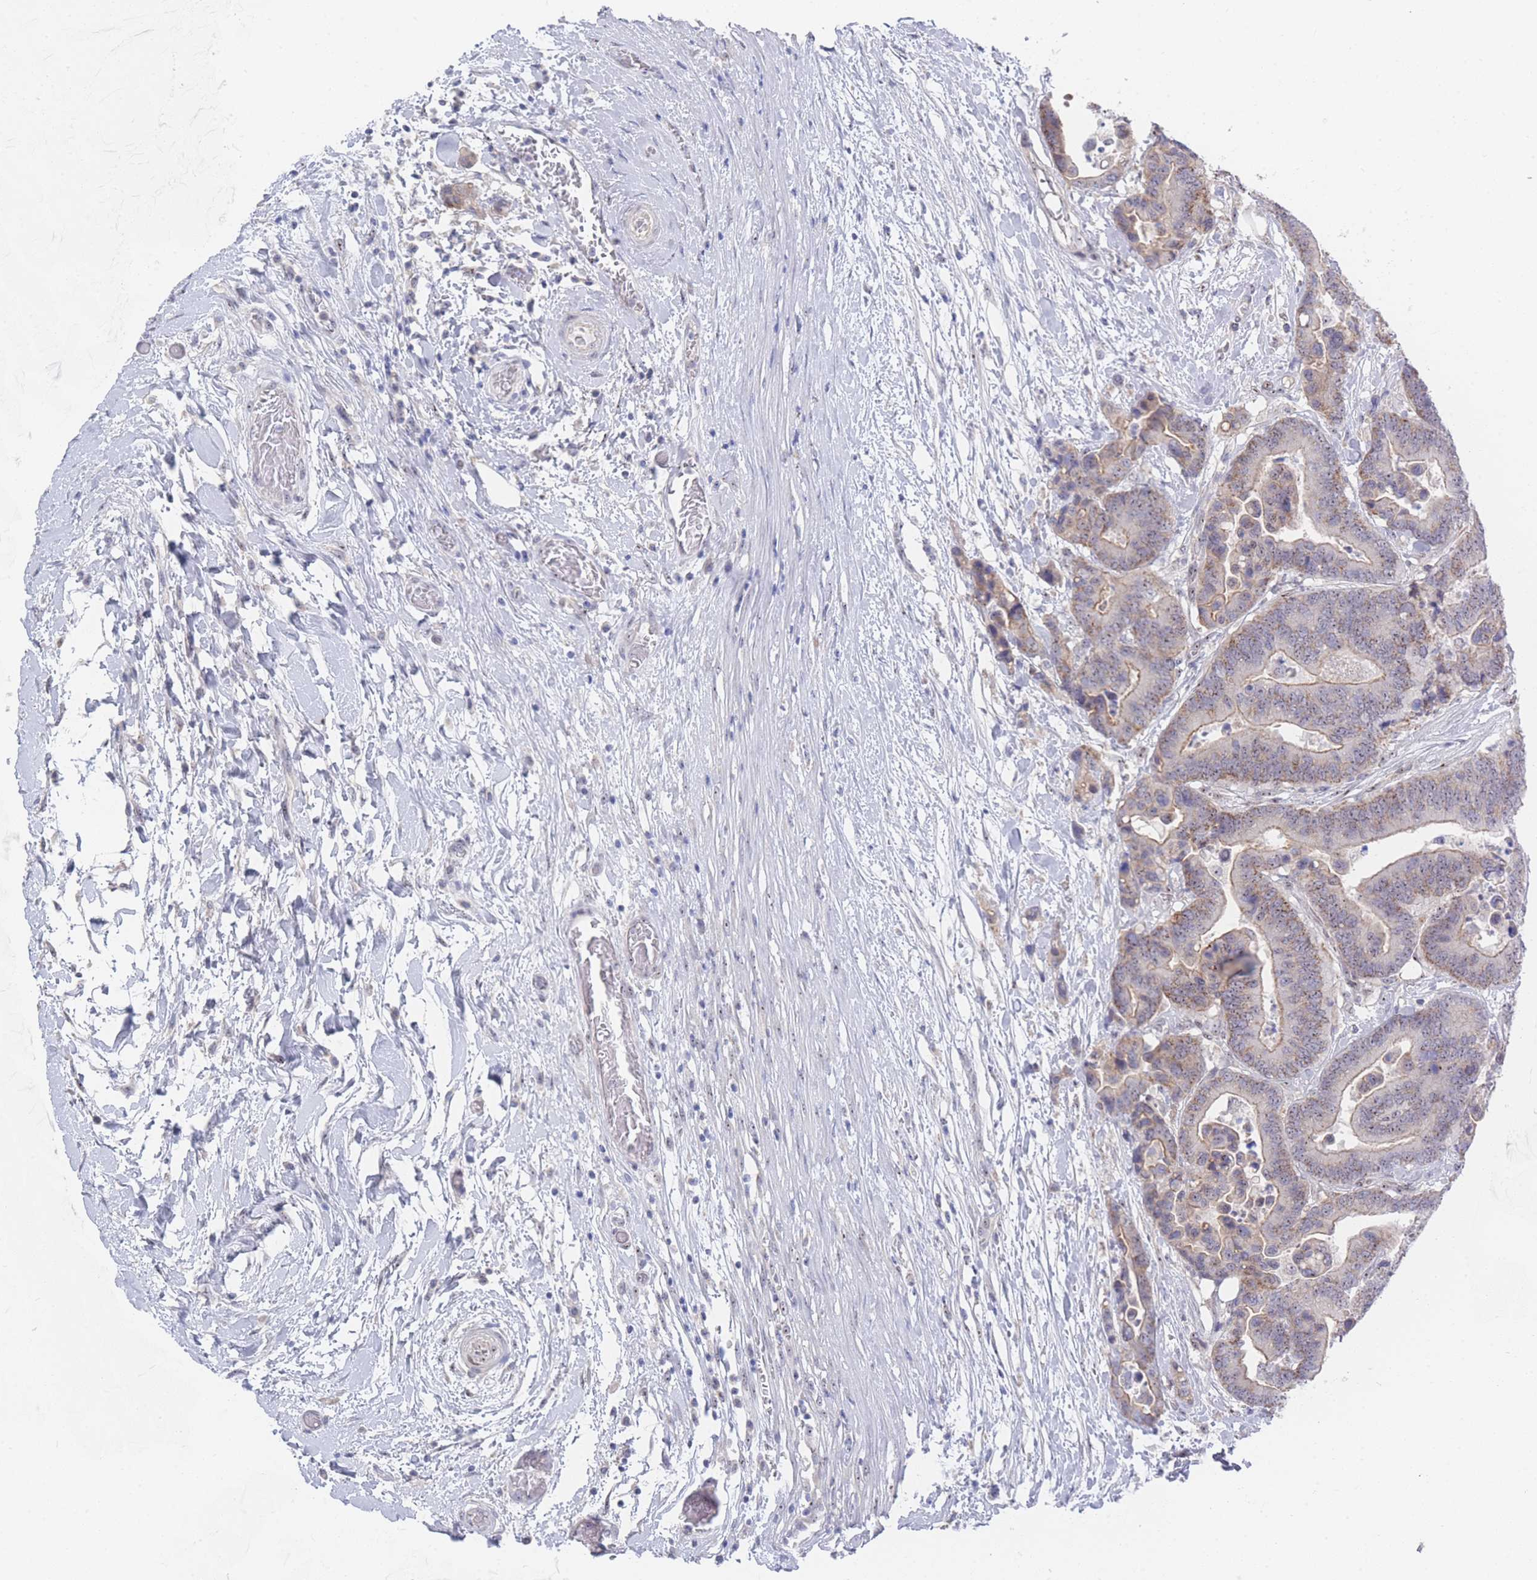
{"staining": {"intensity": "weak", "quantity": "25%-75%", "location": "cytoplasmic/membranous,nuclear"}, "tissue": "colorectal cancer", "cell_type": "Tumor cells", "image_type": "cancer", "snomed": [{"axis": "morphology", "description": "Adenocarcinoma, NOS"}, {"axis": "topography", "description": "Colon"}], "caption": "Immunohistochemistry of human adenocarcinoma (colorectal) shows low levels of weak cytoplasmic/membranous and nuclear positivity in approximately 25%-75% of tumor cells.", "gene": "ZNF142", "patient": {"sex": "male", "age": 82}}